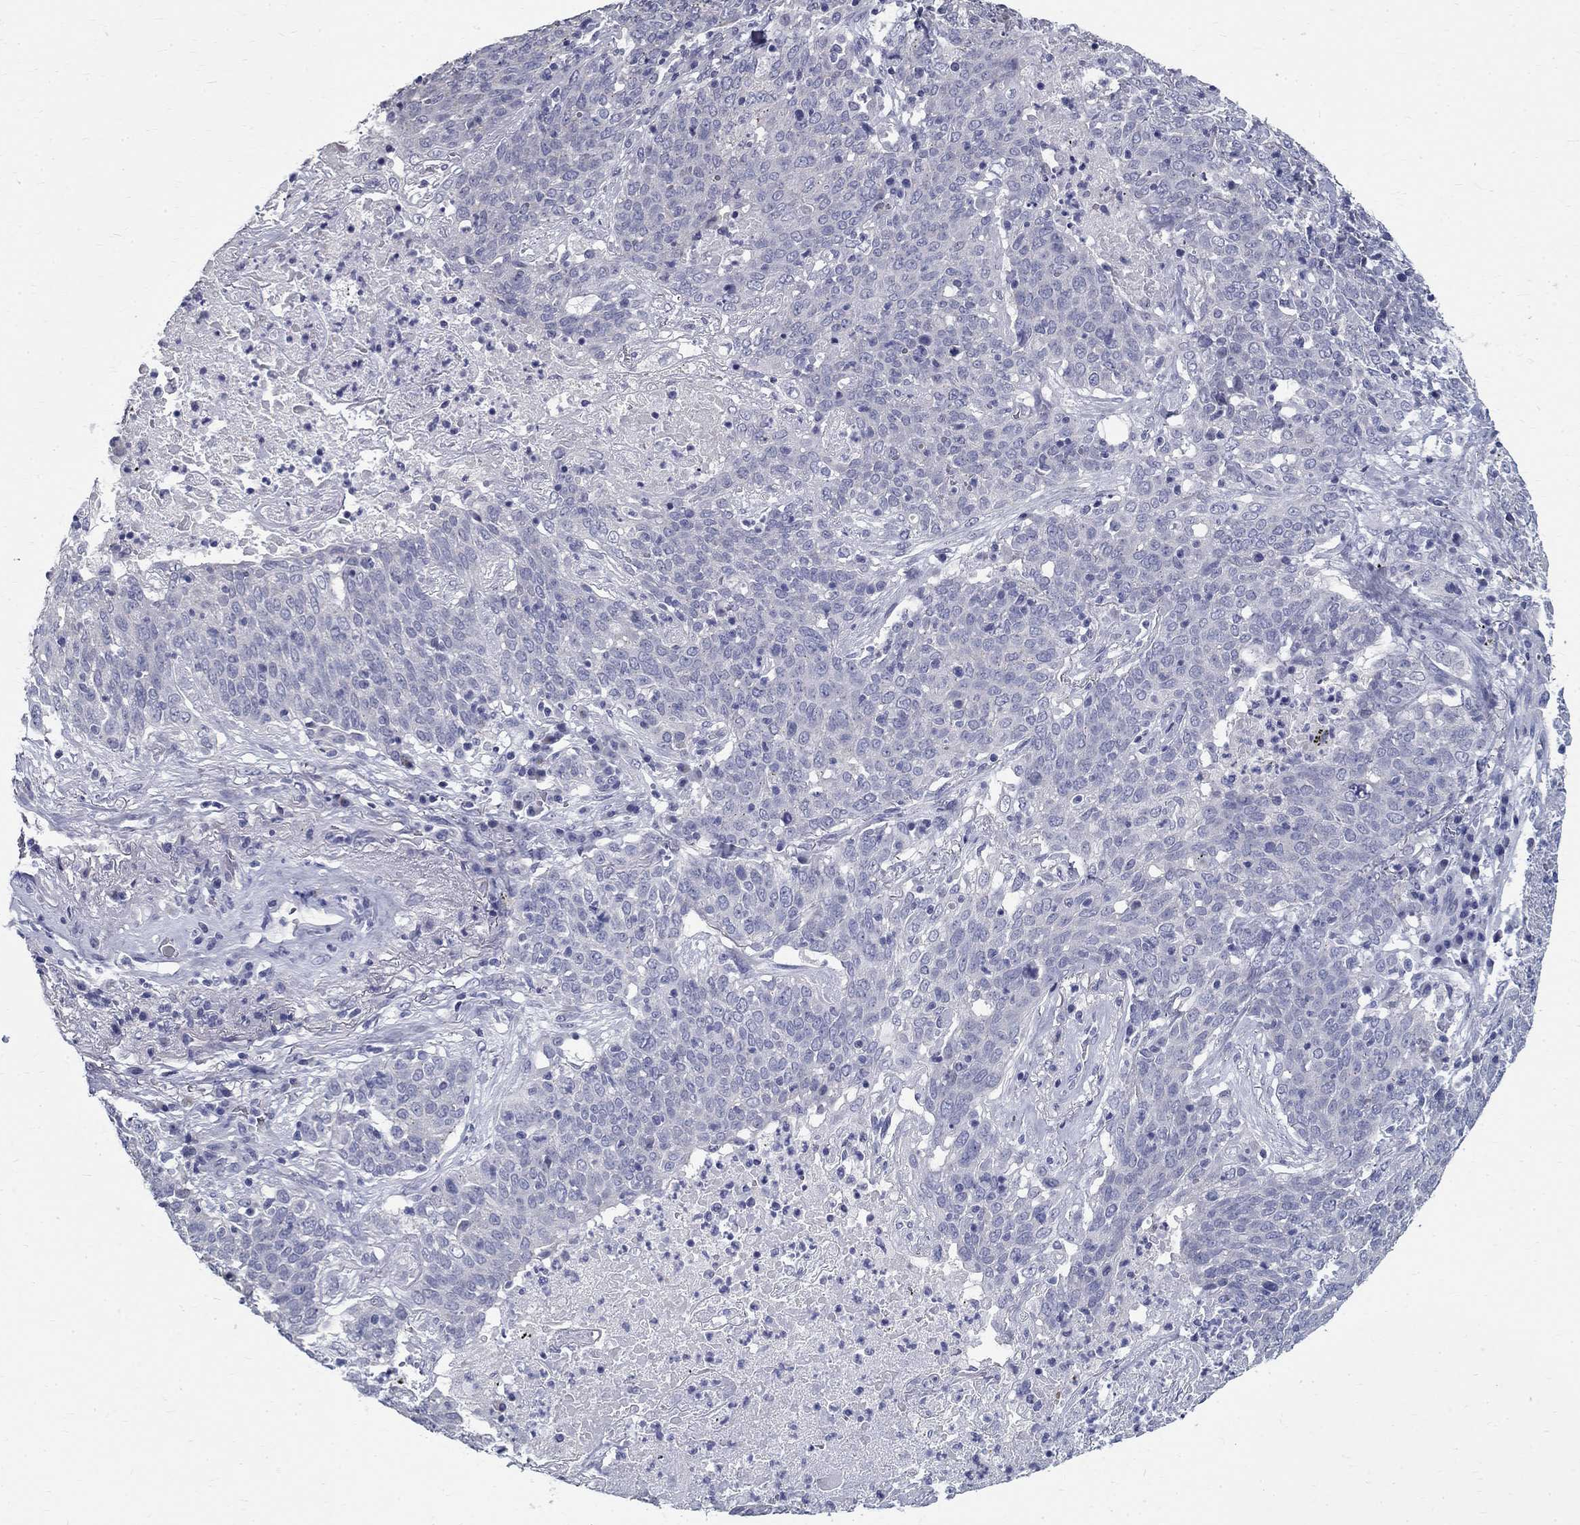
{"staining": {"intensity": "negative", "quantity": "none", "location": "none"}, "tissue": "lung cancer", "cell_type": "Tumor cells", "image_type": "cancer", "snomed": [{"axis": "morphology", "description": "Squamous cell carcinoma, NOS"}, {"axis": "topography", "description": "Lung"}], "caption": "This is a image of immunohistochemistry staining of lung cancer (squamous cell carcinoma), which shows no positivity in tumor cells. Nuclei are stained in blue.", "gene": "TGM4", "patient": {"sex": "male", "age": 82}}